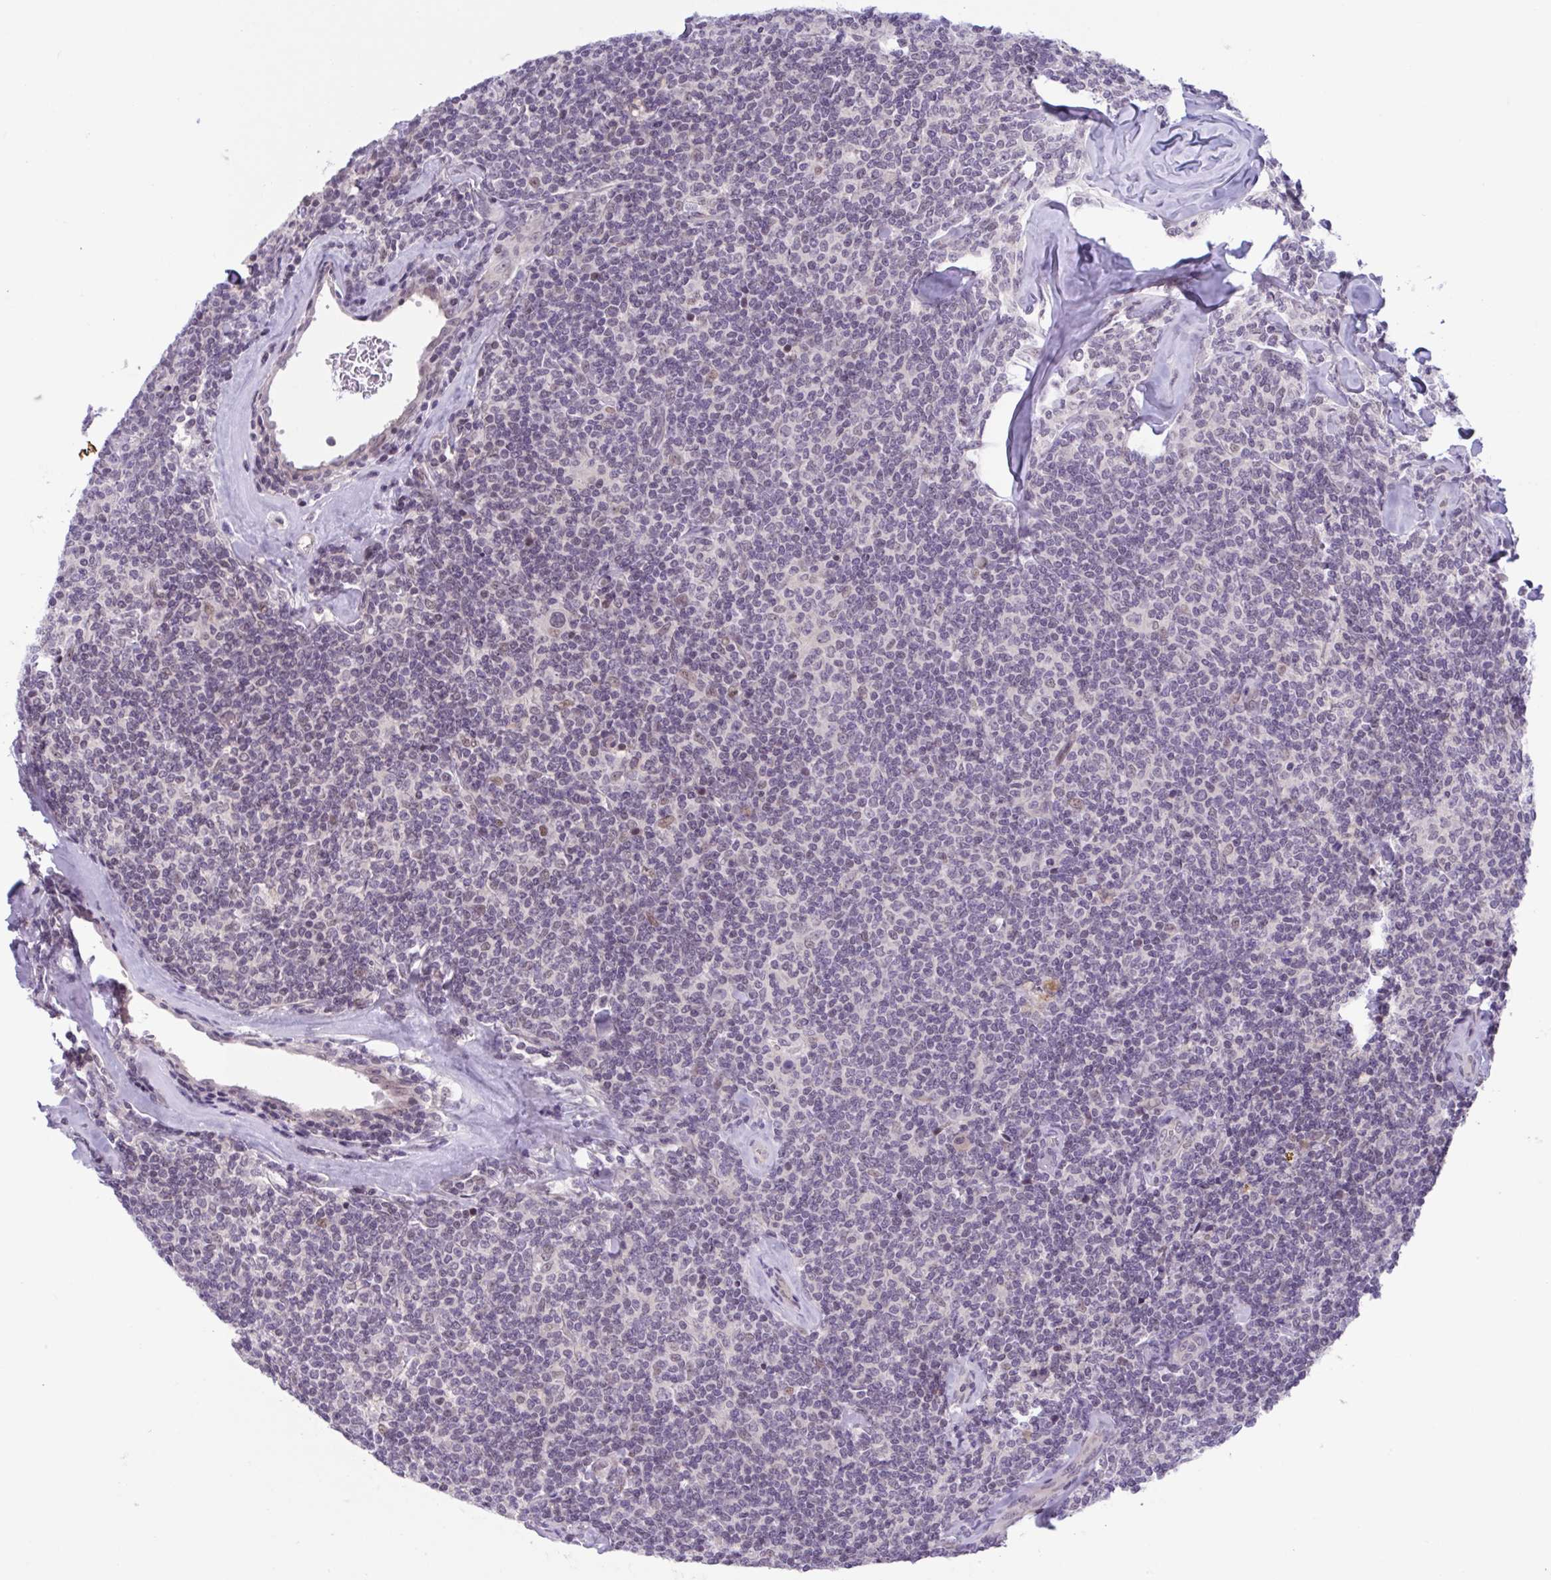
{"staining": {"intensity": "negative", "quantity": "none", "location": "none"}, "tissue": "lymphoma", "cell_type": "Tumor cells", "image_type": "cancer", "snomed": [{"axis": "morphology", "description": "Malignant lymphoma, non-Hodgkin's type, Low grade"}, {"axis": "topography", "description": "Lymph node"}], "caption": "The photomicrograph reveals no staining of tumor cells in low-grade malignant lymphoma, non-Hodgkin's type. Nuclei are stained in blue.", "gene": "TTC7B", "patient": {"sex": "female", "age": 56}}